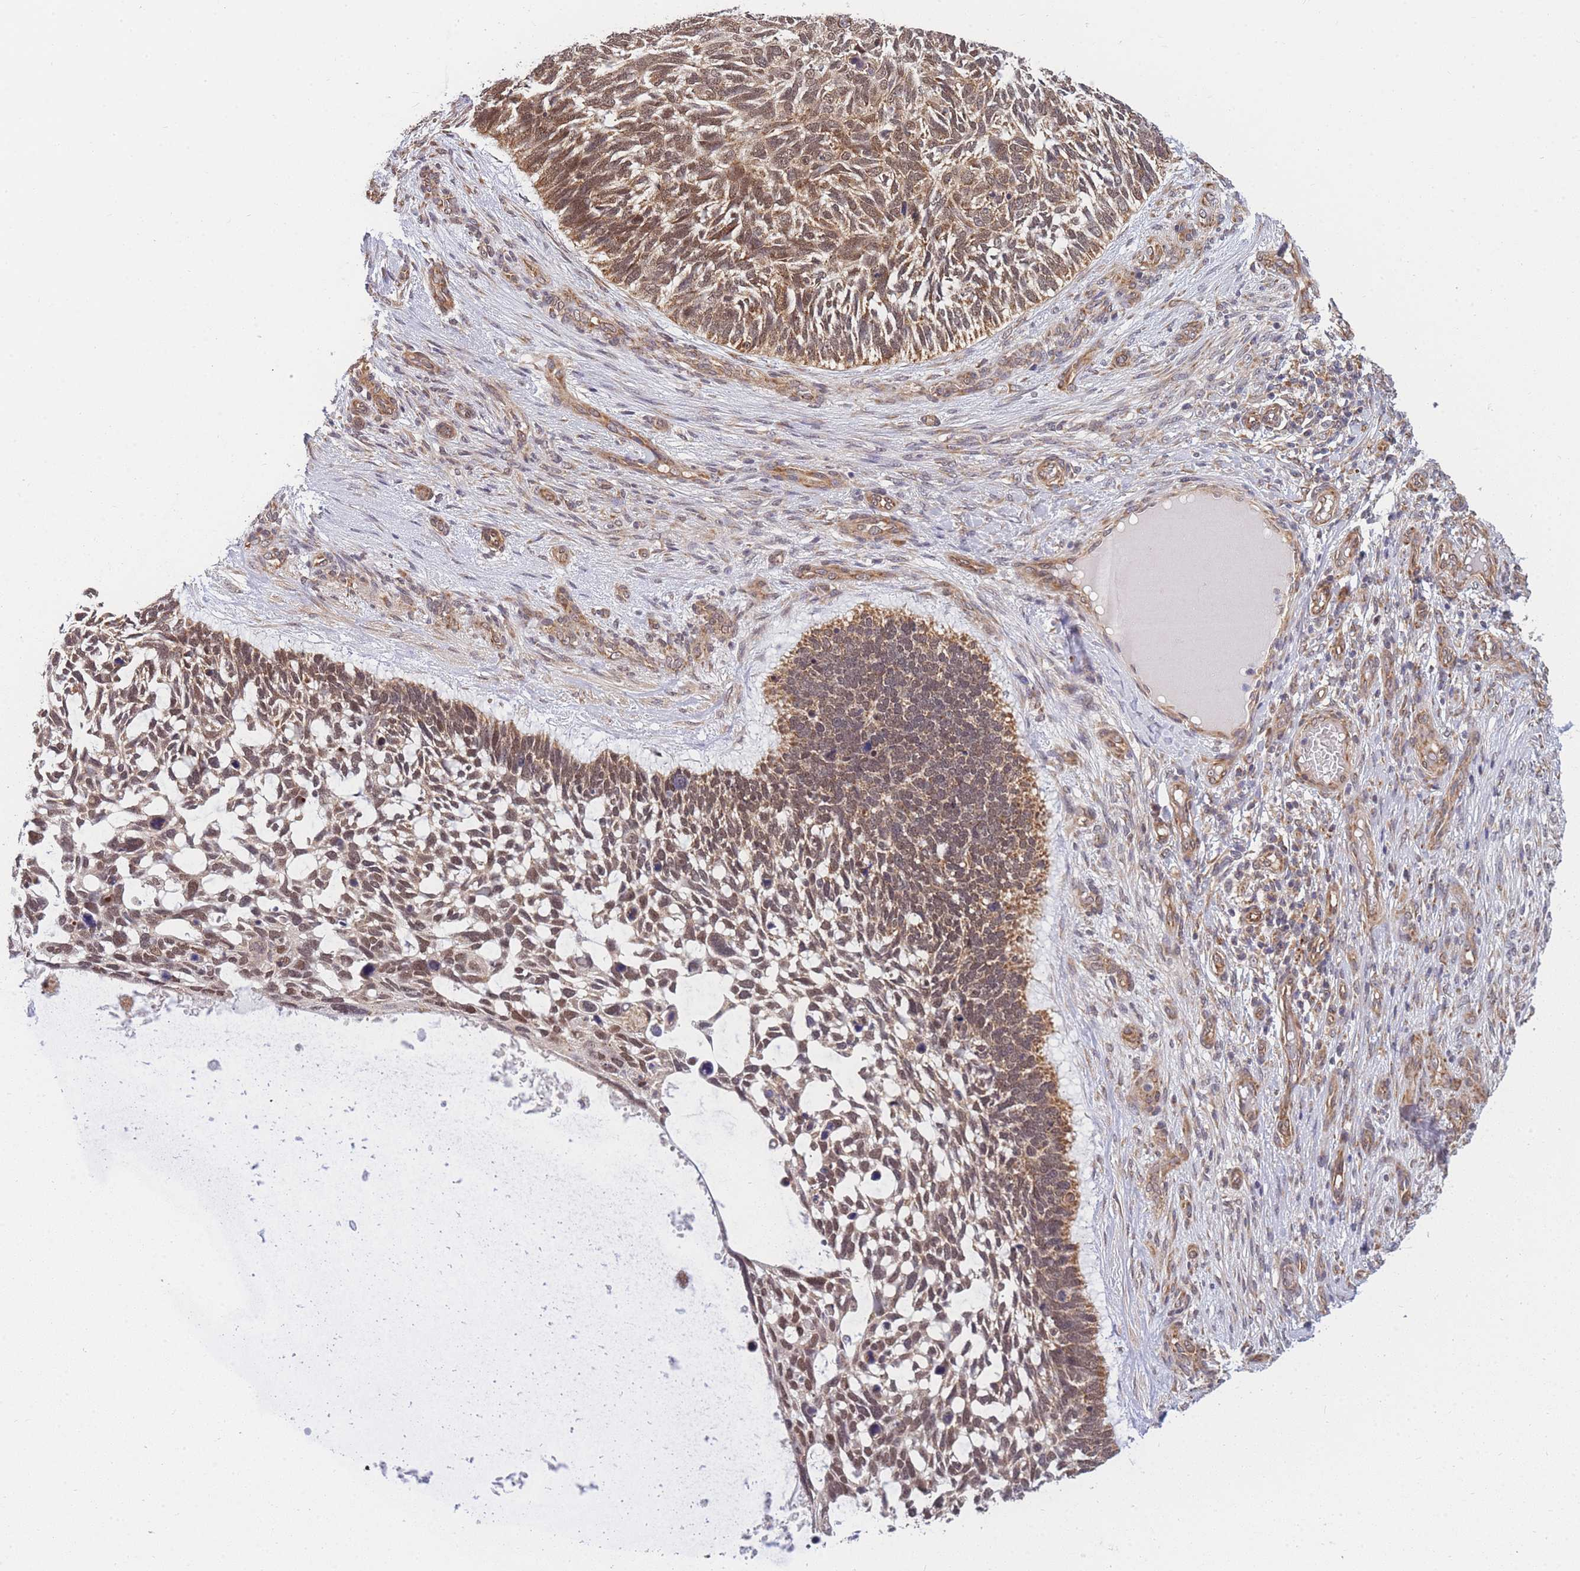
{"staining": {"intensity": "moderate", "quantity": ">75%", "location": "cytoplasmic/membranous,nuclear"}, "tissue": "skin cancer", "cell_type": "Tumor cells", "image_type": "cancer", "snomed": [{"axis": "morphology", "description": "Basal cell carcinoma"}, {"axis": "topography", "description": "Skin"}], "caption": "DAB (3,3'-diaminobenzidine) immunohistochemical staining of skin basal cell carcinoma displays moderate cytoplasmic/membranous and nuclear protein staining in about >75% of tumor cells.", "gene": "MRPL23", "patient": {"sex": "male", "age": 88}}